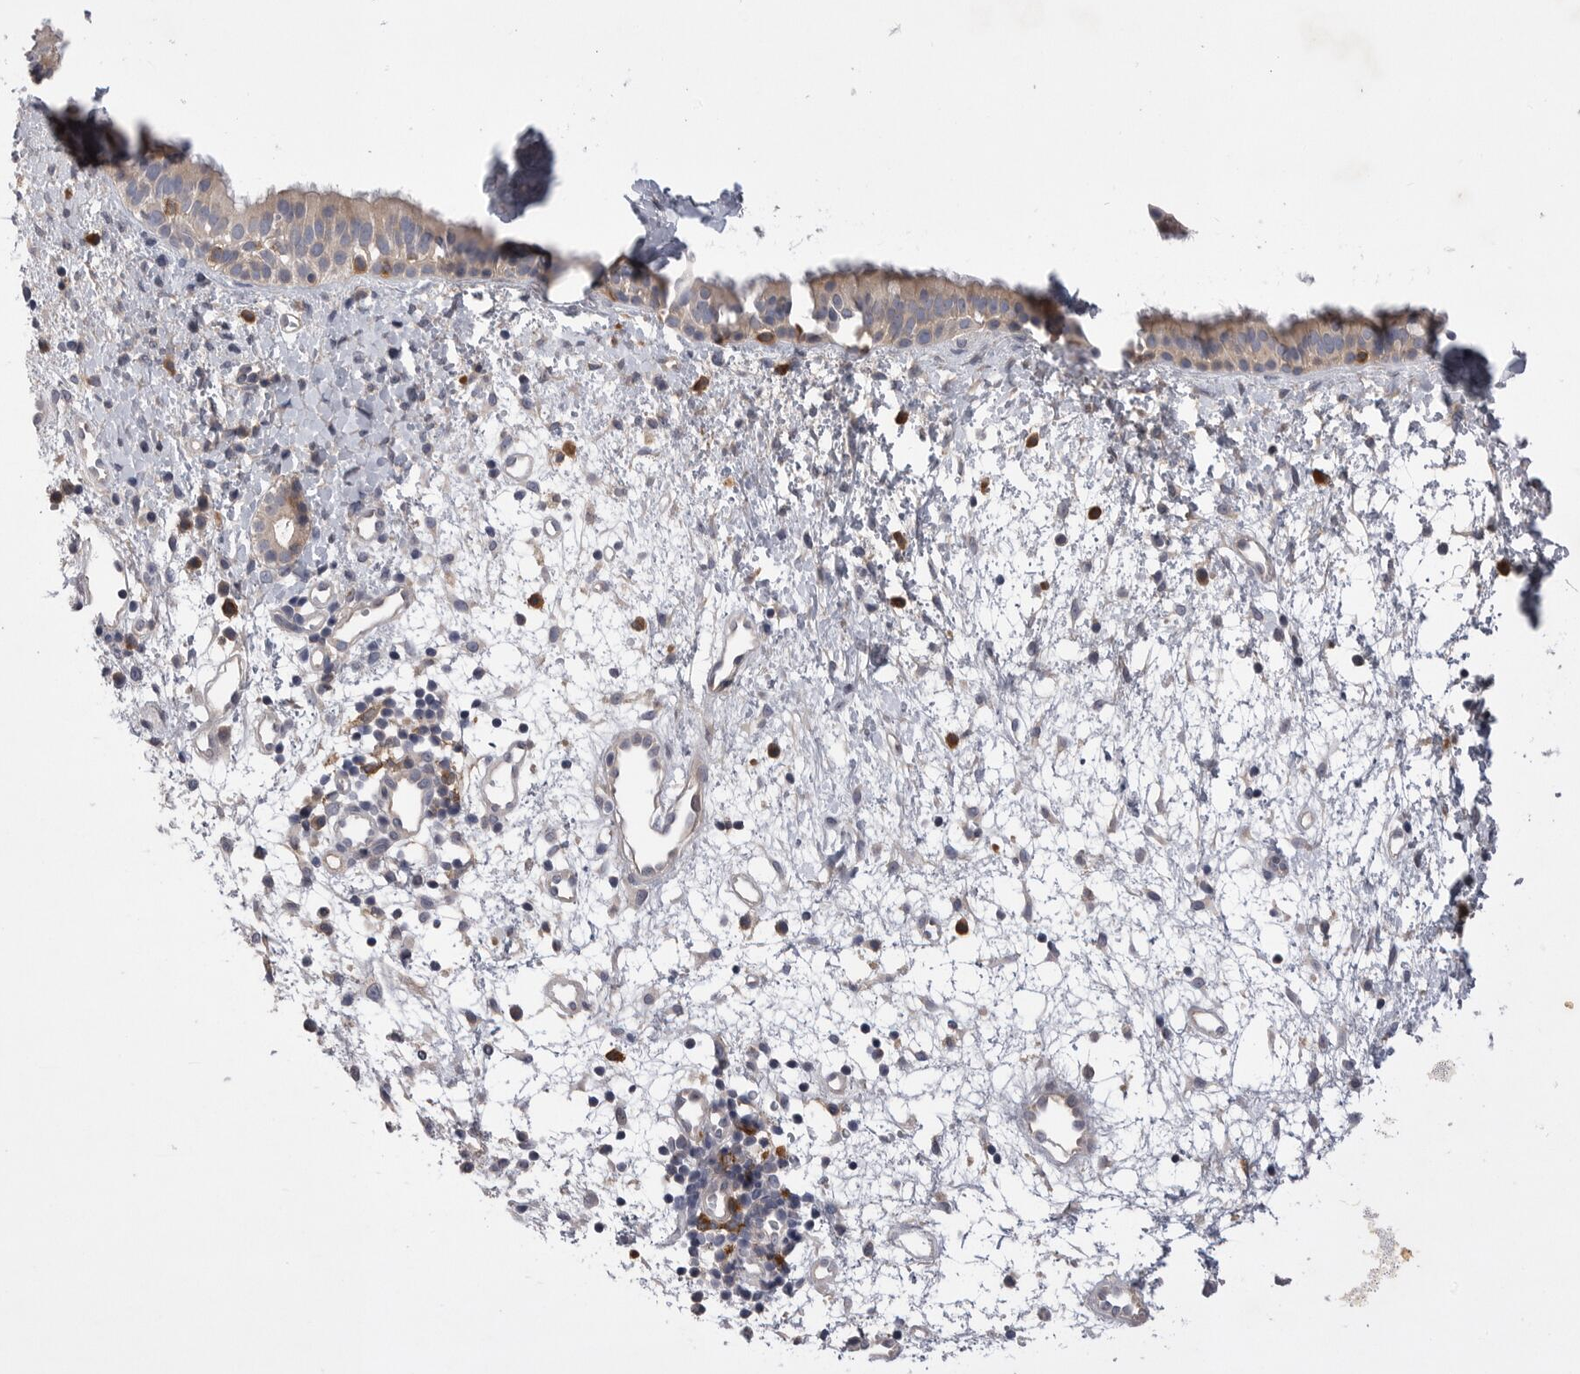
{"staining": {"intensity": "weak", "quantity": "<25%", "location": "cytoplasmic/membranous"}, "tissue": "nasopharynx", "cell_type": "Respiratory epithelial cells", "image_type": "normal", "snomed": [{"axis": "morphology", "description": "Normal tissue, NOS"}, {"axis": "topography", "description": "Nasopharynx"}], "caption": "Micrograph shows no protein positivity in respiratory epithelial cells of normal nasopharynx.", "gene": "VAC14", "patient": {"sex": "male", "age": 22}}